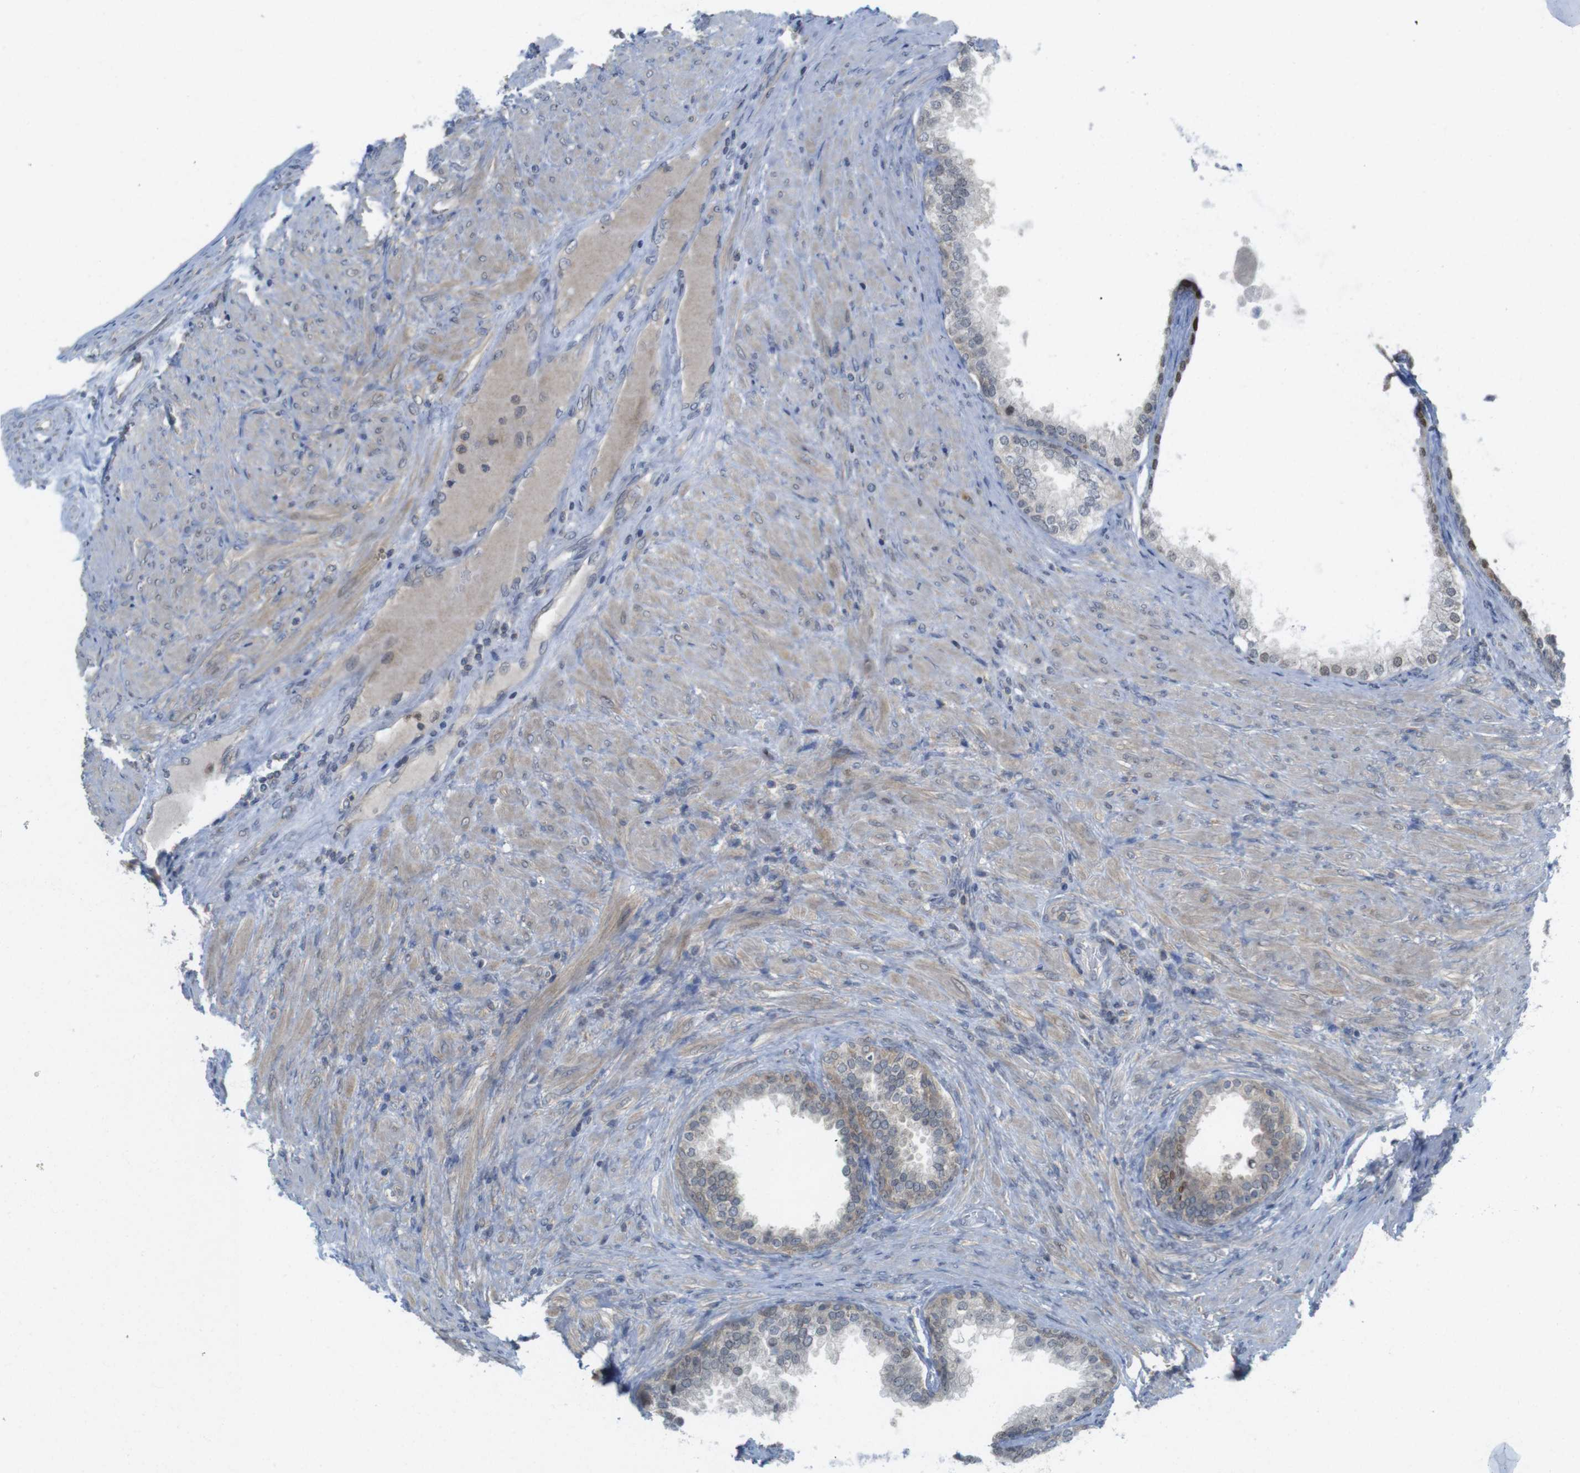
{"staining": {"intensity": "weak", "quantity": "25%-75%", "location": "cytoplasmic/membranous,nuclear"}, "tissue": "prostate", "cell_type": "Glandular cells", "image_type": "normal", "snomed": [{"axis": "morphology", "description": "Normal tissue, NOS"}, {"axis": "topography", "description": "Prostate"}], "caption": "This is an image of immunohistochemistry (IHC) staining of unremarkable prostate, which shows weak positivity in the cytoplasmic/membranous,nuclear of glandular cells.", "gene": "RCC1", "patient": {"sex": "male", "age": 76}}